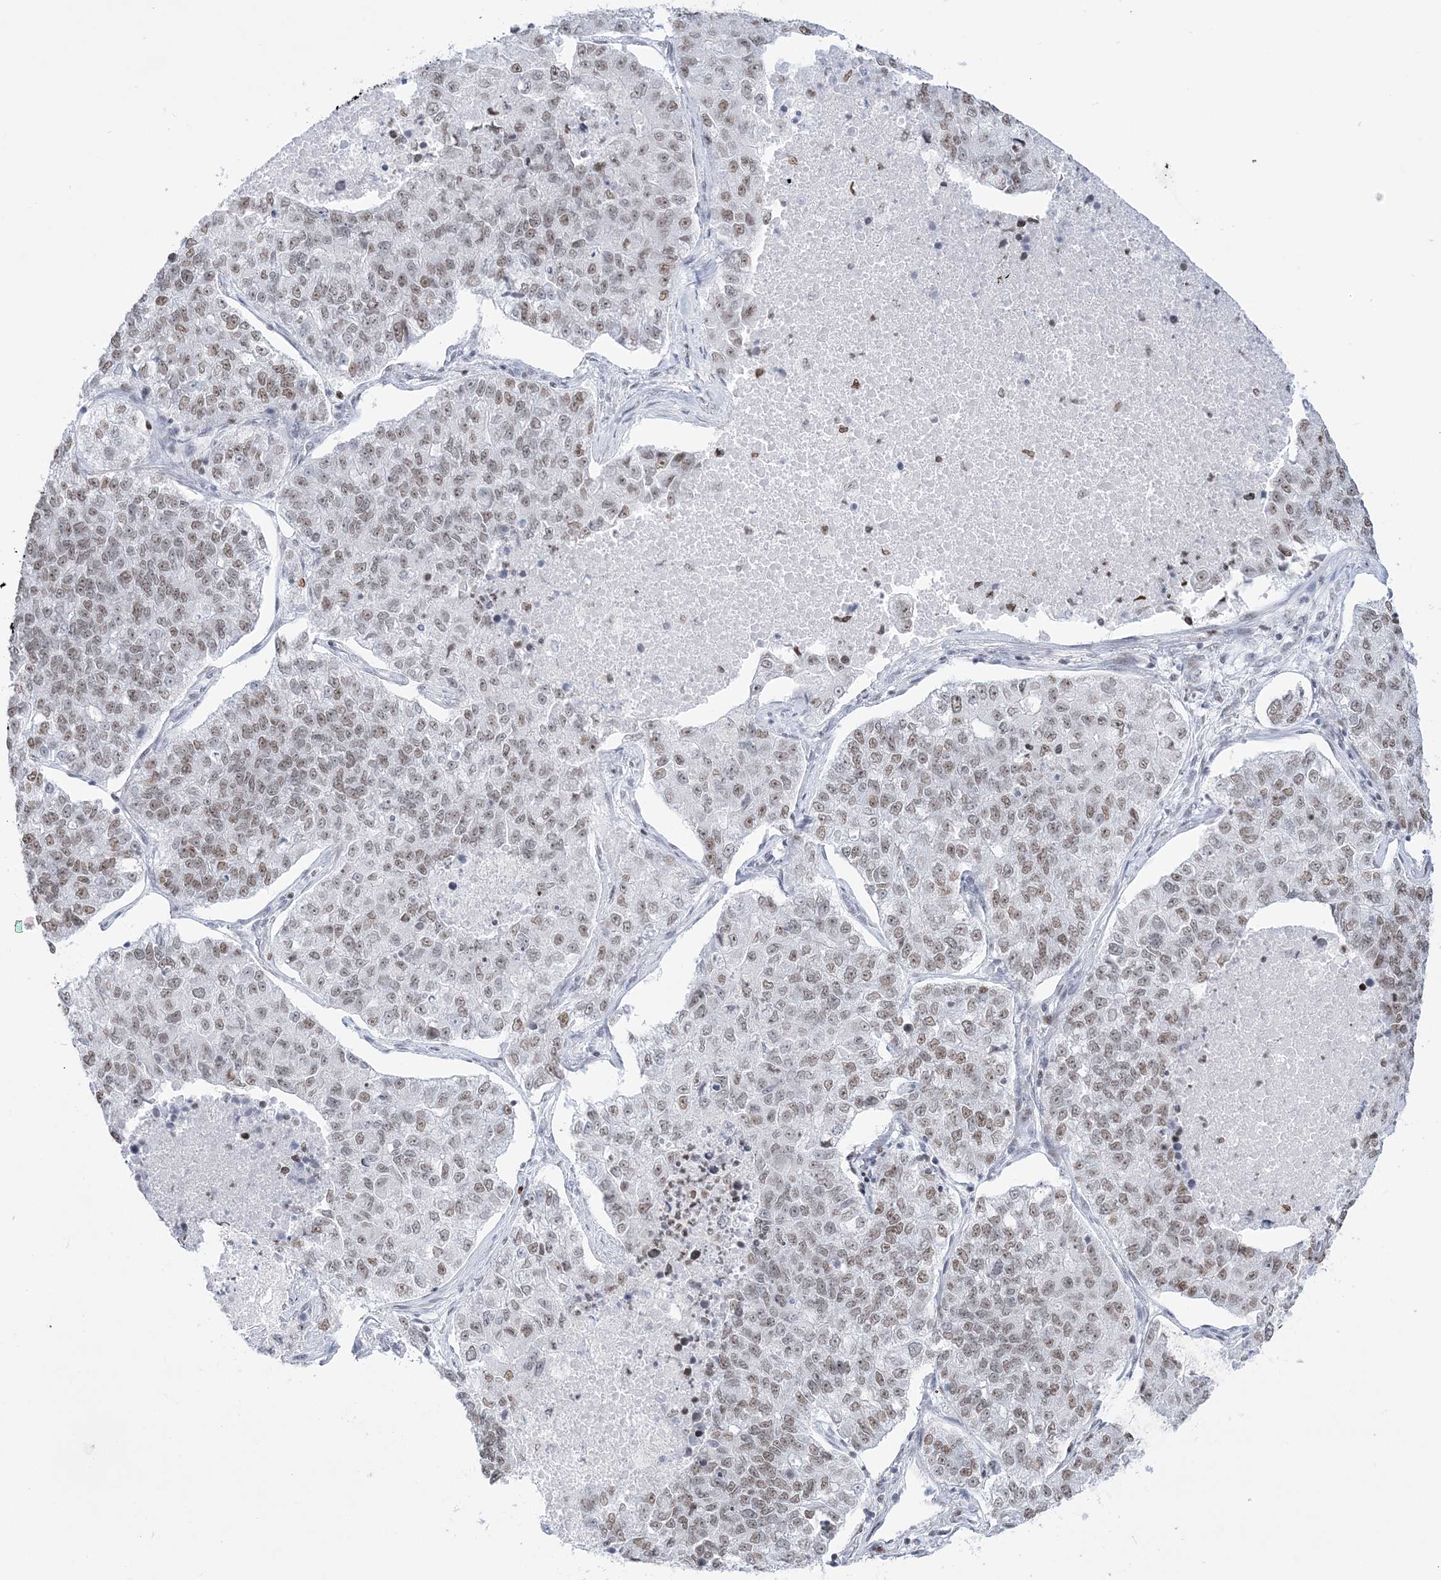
{"staining": {"intensity": "weak", "quantity": ">75%", "location": "nuclear"}, "tissue": "lung cancer", "cell_type": "Tumor cells", "image_type": "cancer", "snomed": [{"axis": "morphology", "description": "Adenocarcinoma, NOS"}, {"axis": "topography", "description": "Lung"}], "caption": "The immunohistochemical stain labels weak nuclear positivity in tumor cells of adenocarcinoma (lung) tissue.", "gene": "DDX21", "patient": {"sex": "male", "age": 49}}